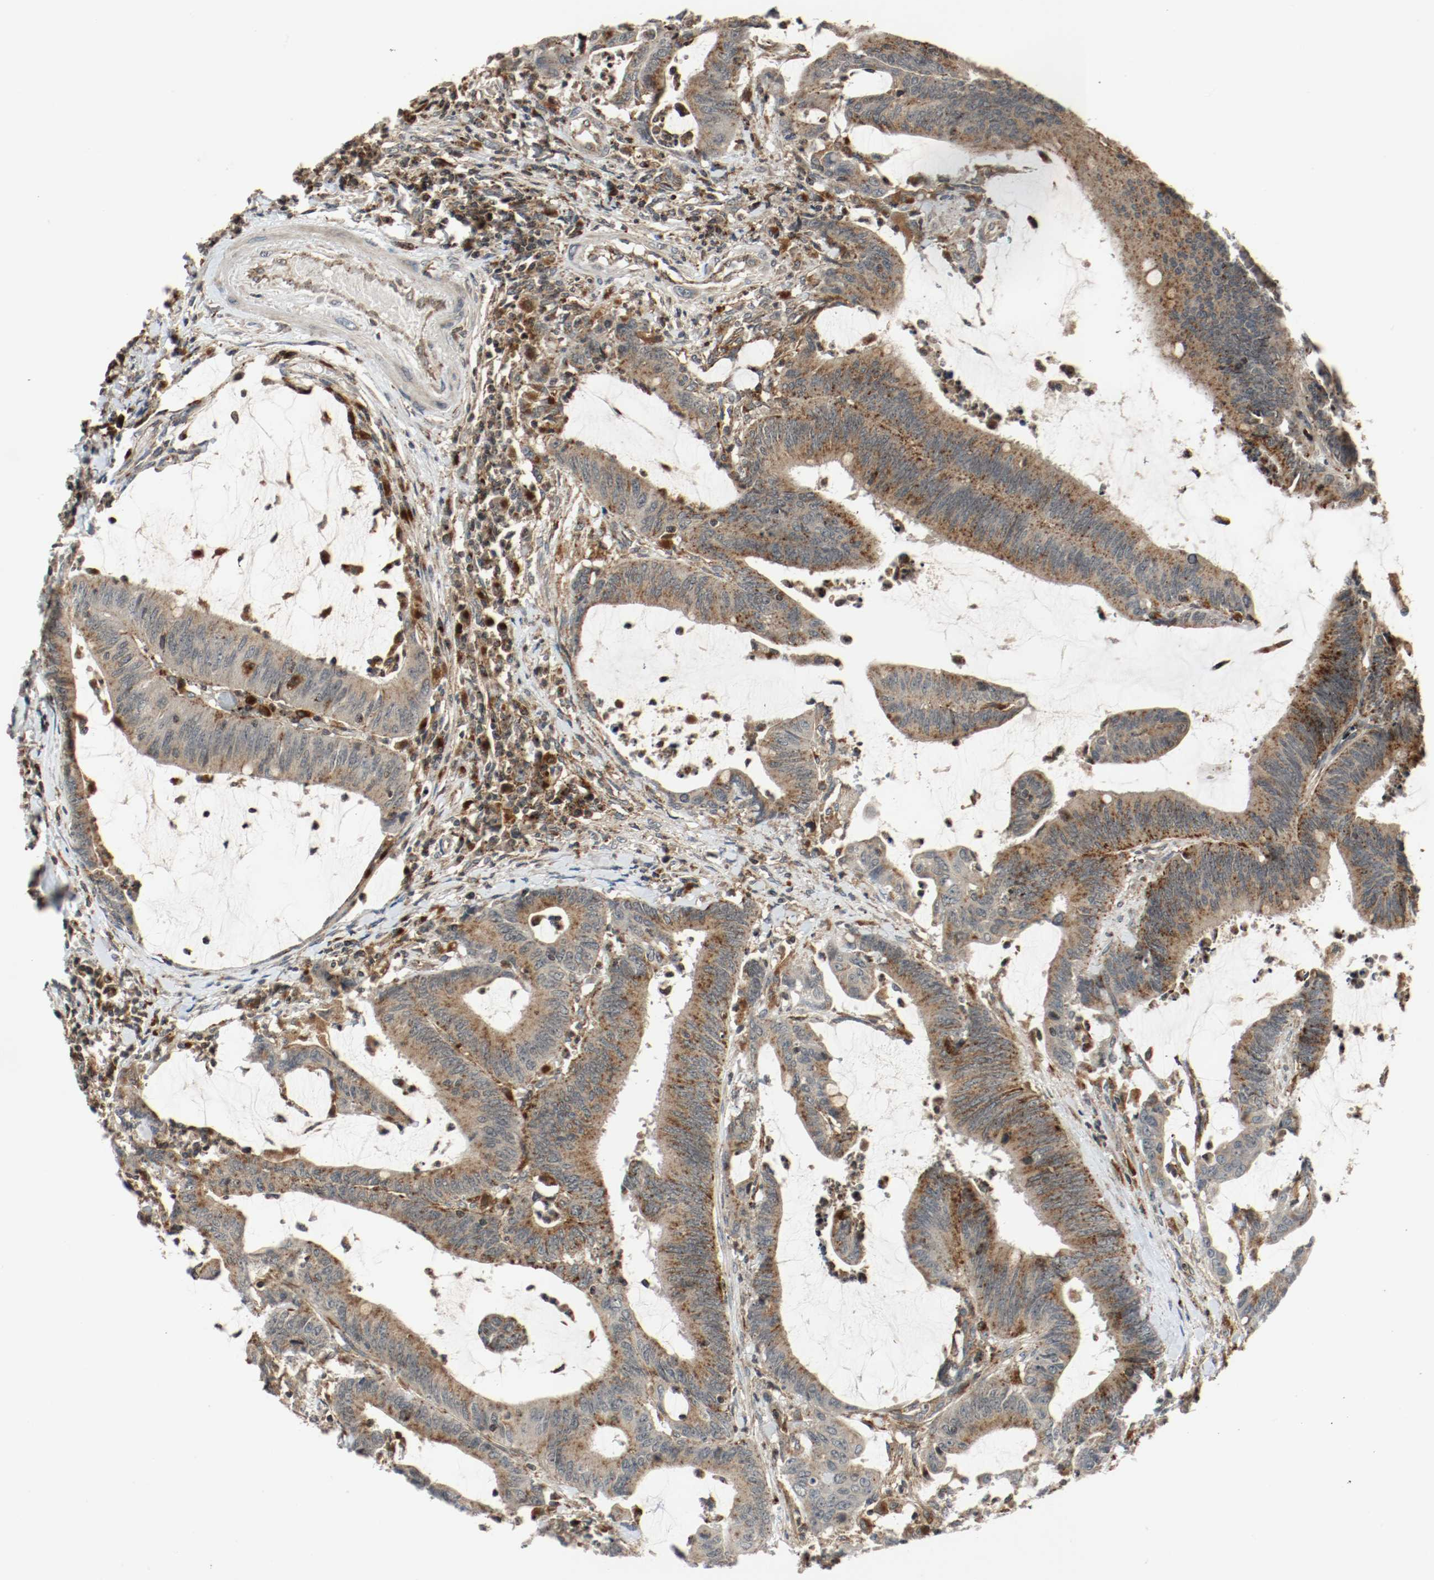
{"staining": {"intensity": "moderate", "quantity": ">75%", "location": "cytoplasmic/membranous"}, "tissue": "colorectal cancer", "cell_type": "Tumor cells", "image_type": "cancer", "snomed": [{"axis": "morphology", "description": "Adenocarcinoma, NOS"}, {"axis": "topography", "description": "Rectum"}], "caption": "Protein staining shows moderate cytoplasmic/membranous expression in approximately >75% of tumor cells in adenocarcinoma (colorectal). (brown staining indicates protein expression, while blue staining denotes nuclei).", "gene": "LAMP2", "patient": {"sex": "female", "age": 66}}